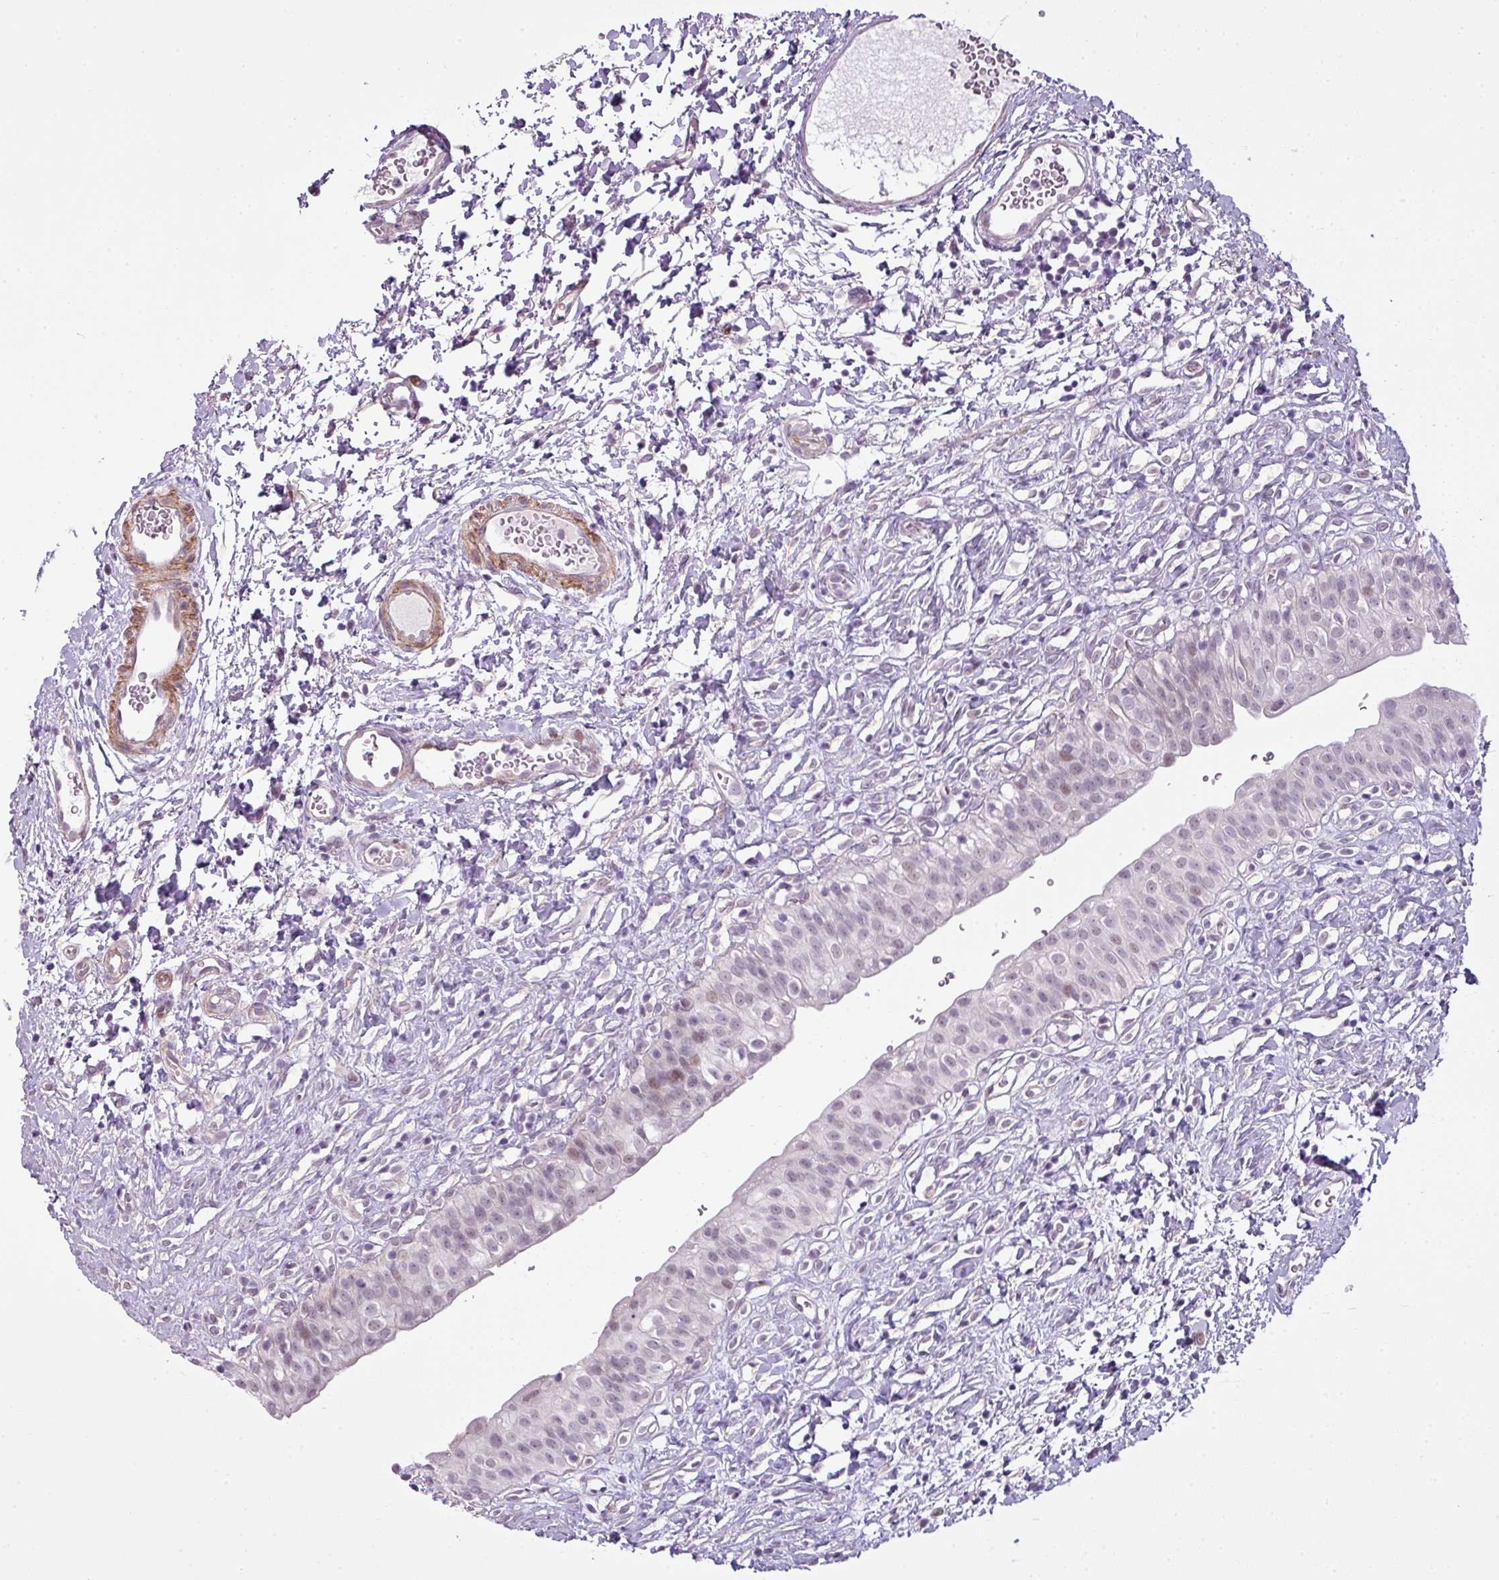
{"staining": {"intensity": "weak", "quantity": "25%-75%", "location": "nuclear"}, "tissue": "urinary bladder", "cell_type": "Urothelial cells", "image_type": "normal", "snomed": [{"axis": "morphology", "description": "Normal tissue, NOS"}, {"axis": "topography", "description": "Urinary bladder"}], "caption": "Protein expression analysis of unremarkable human urinary bladder reveals weak nuclear expression in about 25%-75% of urothelial cells.", "gene": "ZNF688", "patient": {"sex": "male", "age": 51}}